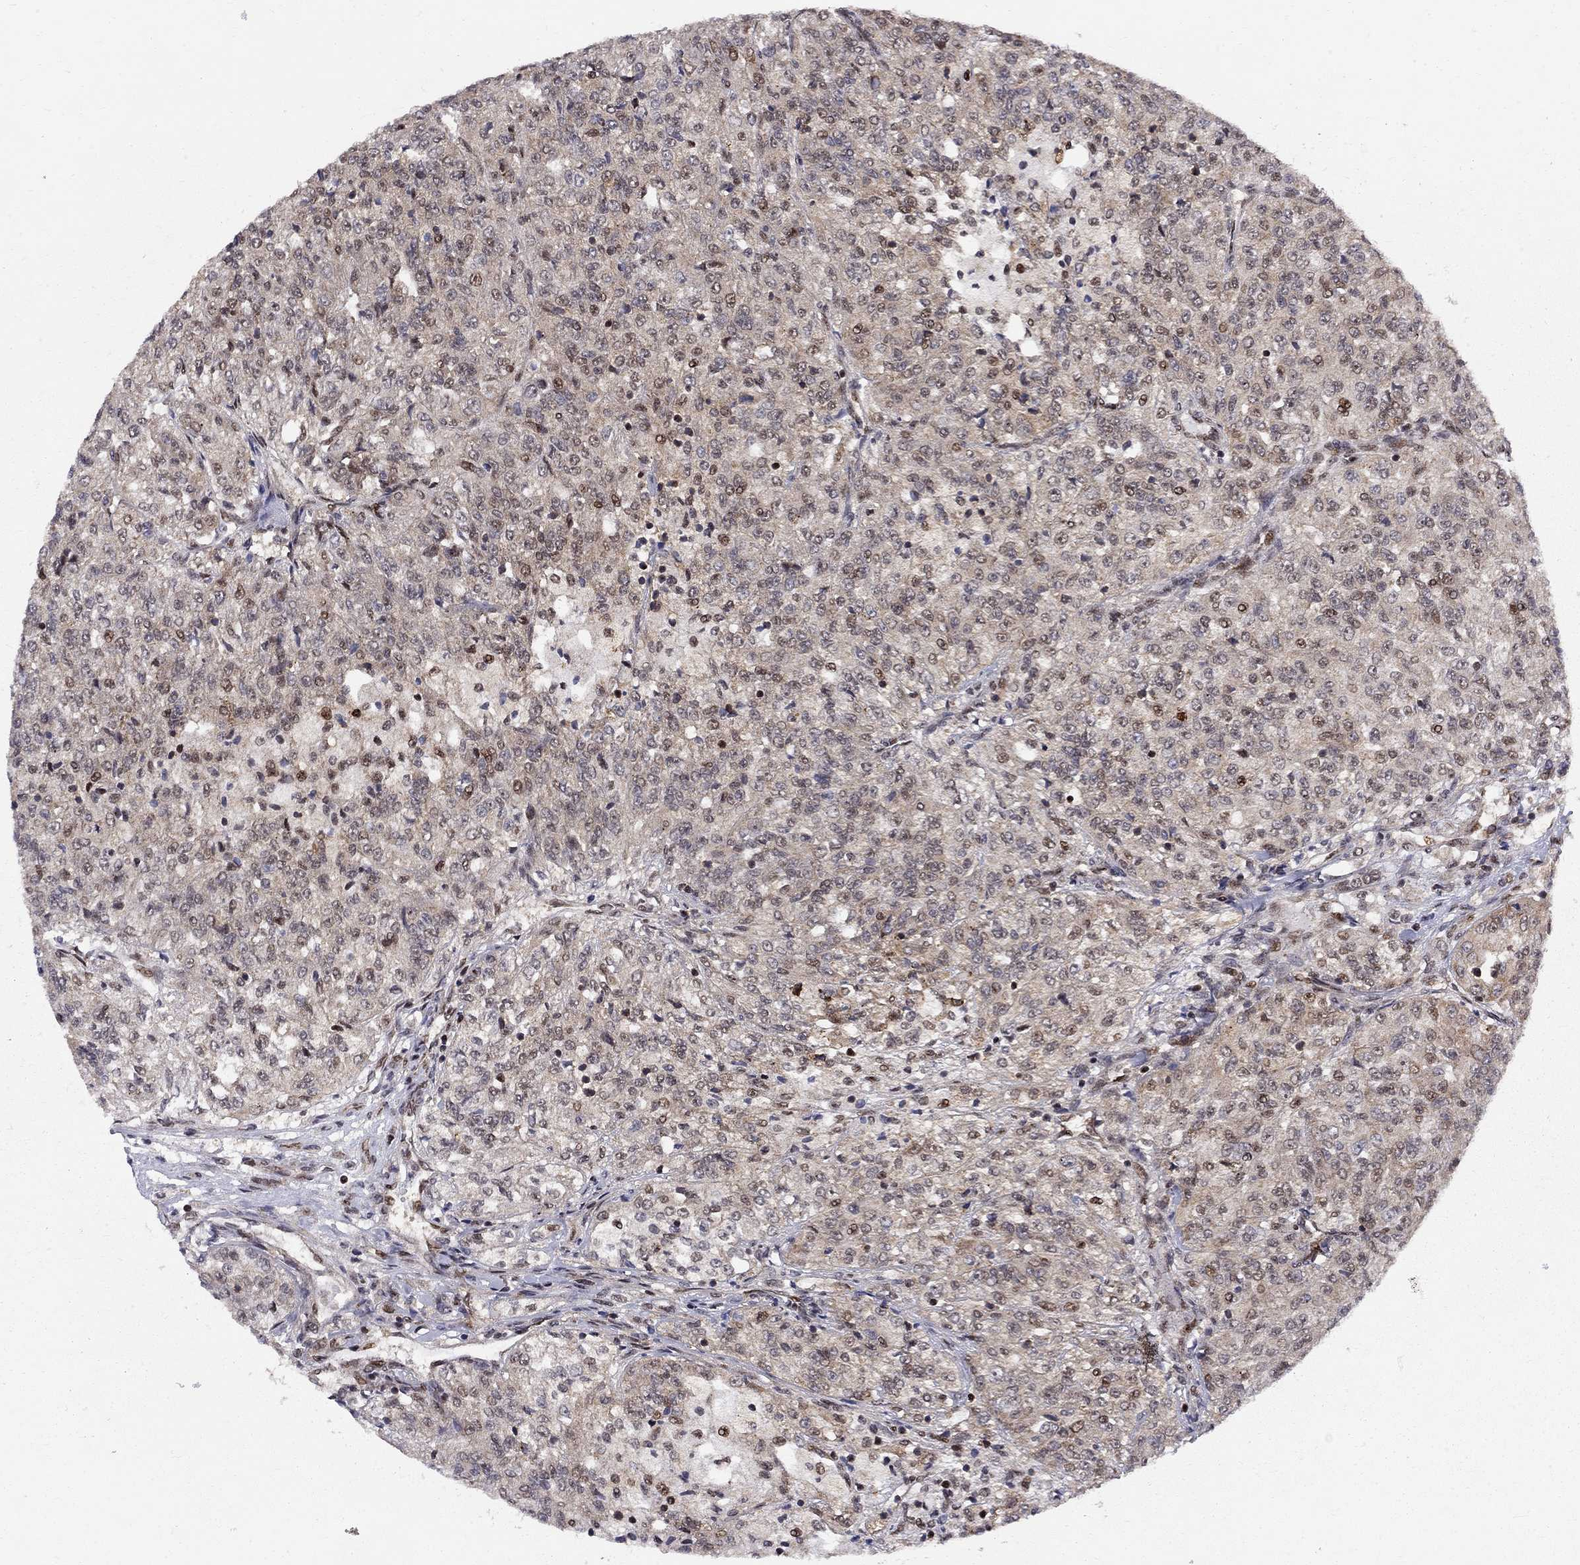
{"staining": {"intensity": "moderate", "quantity": "<25%", "location": "cytoplasmic/membranous"}, "tissue": "renal cancer", "cell_type": "Tumor cells", "image_type": "cancer", "snomed": [{"axis": "morphology", "description": "Adenocarcinoma, NOS"}, {"axis": "topography", "description": "Kidney"}], "caption": "Renal cancer (adenocarcinoma) stained with a protein marker displays moderate staining in tumor cells.", "gene": "ELOB", "patient": {"sex": "female", "age": 63}}